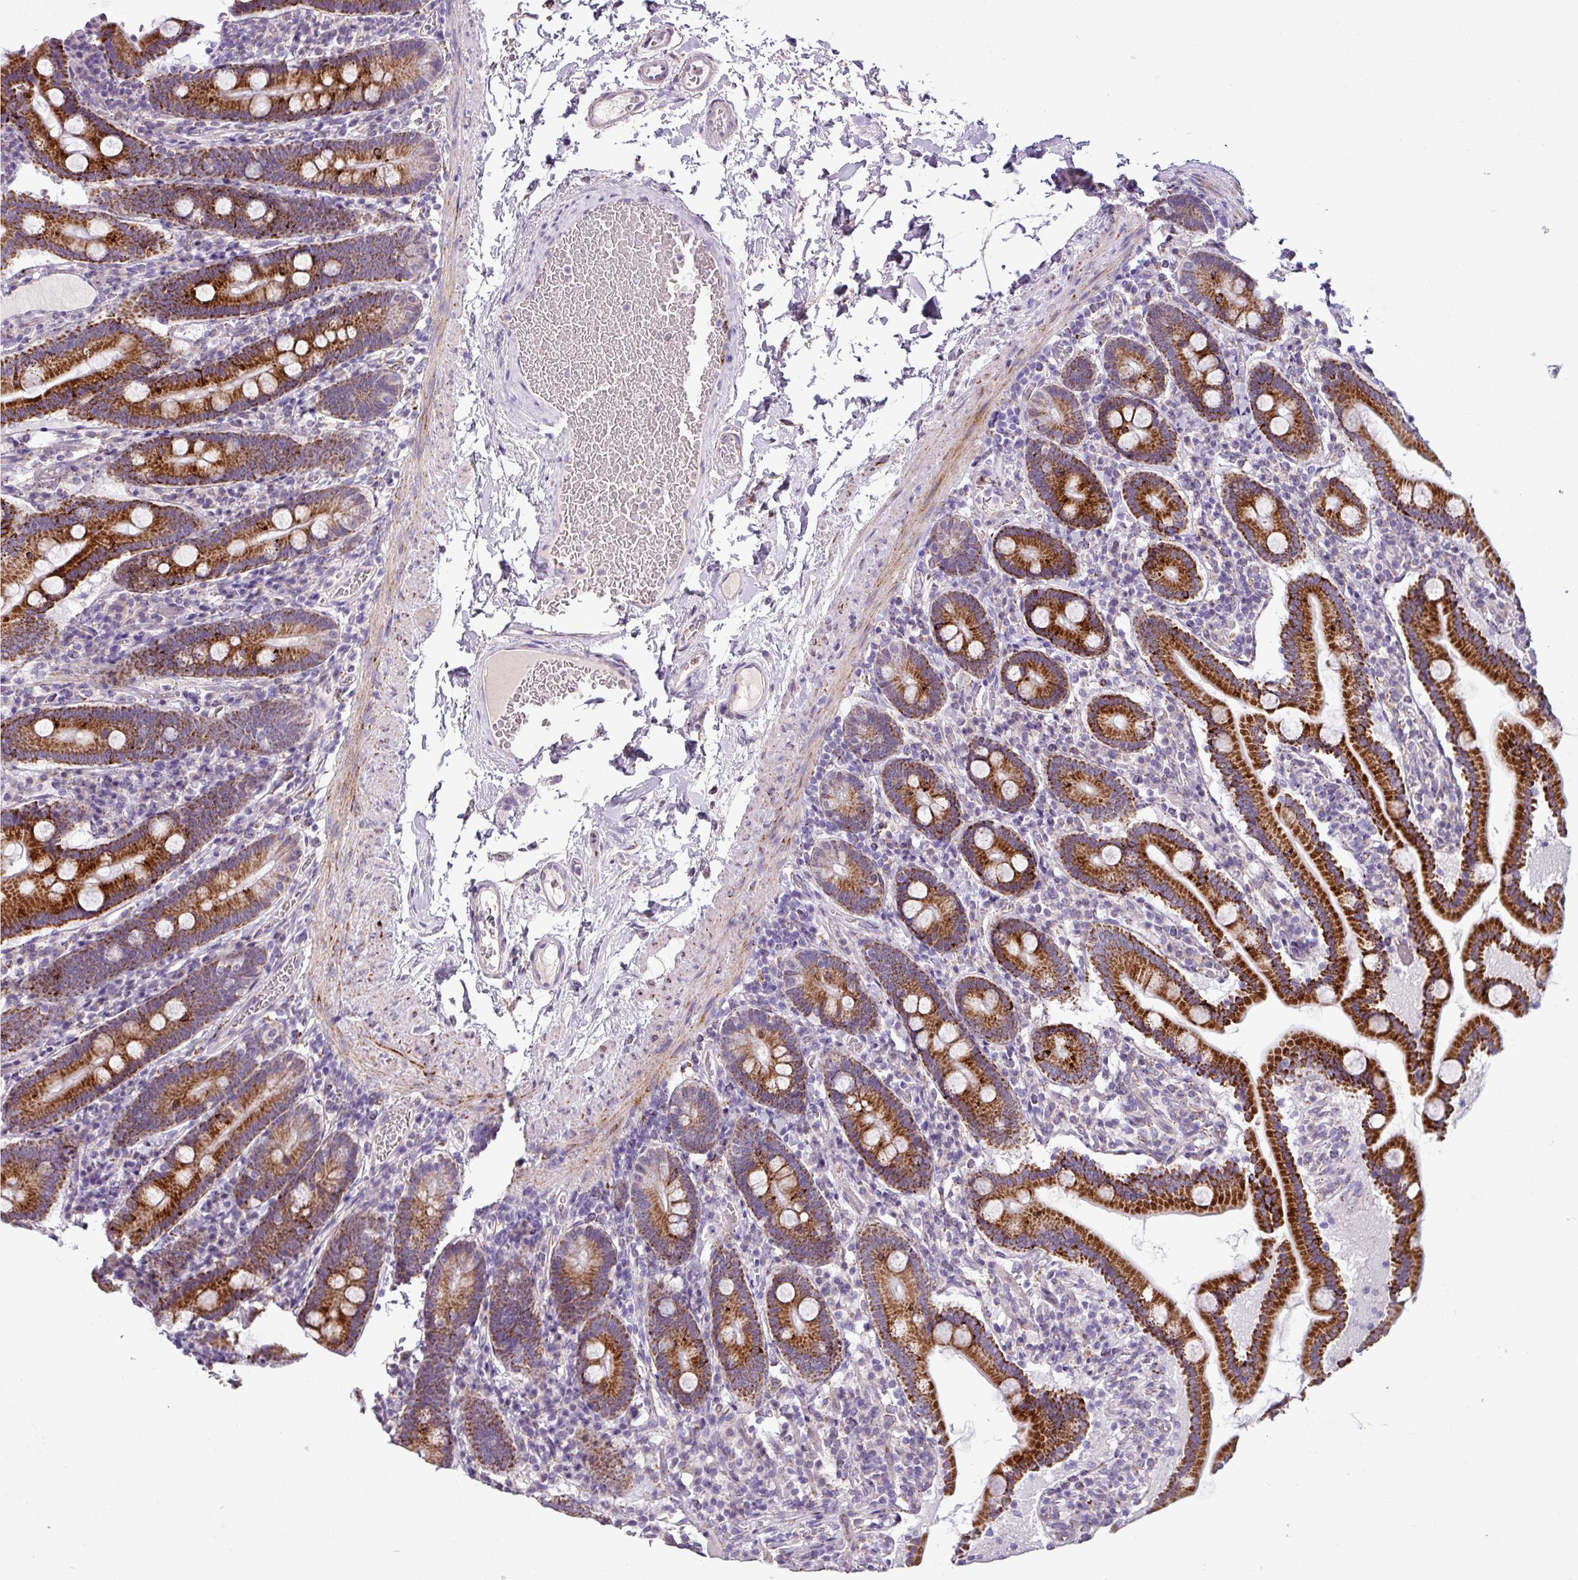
{"staining": {"intensity": "strong", "quantity": ">75%", "location": "cytoplasmic/membranous"}, "tissue": "duodenum", "cell_type": "Glandular cells", "image_type": "normal", "snomed": [{"axis": "morphology", "description": "Normal tissue, NOS"}, {"axis": "topography", "description": "Duodenum"}], "caption": "IHC (DAB (3,3'-diaminobenzidine)) staining of normal duodenum shows strong cytoplasmic/membranous protein staining in approximately >75% of glandular cells.", "gene": "ZNF667", "patient": {"sex": "male", "age": 55}}